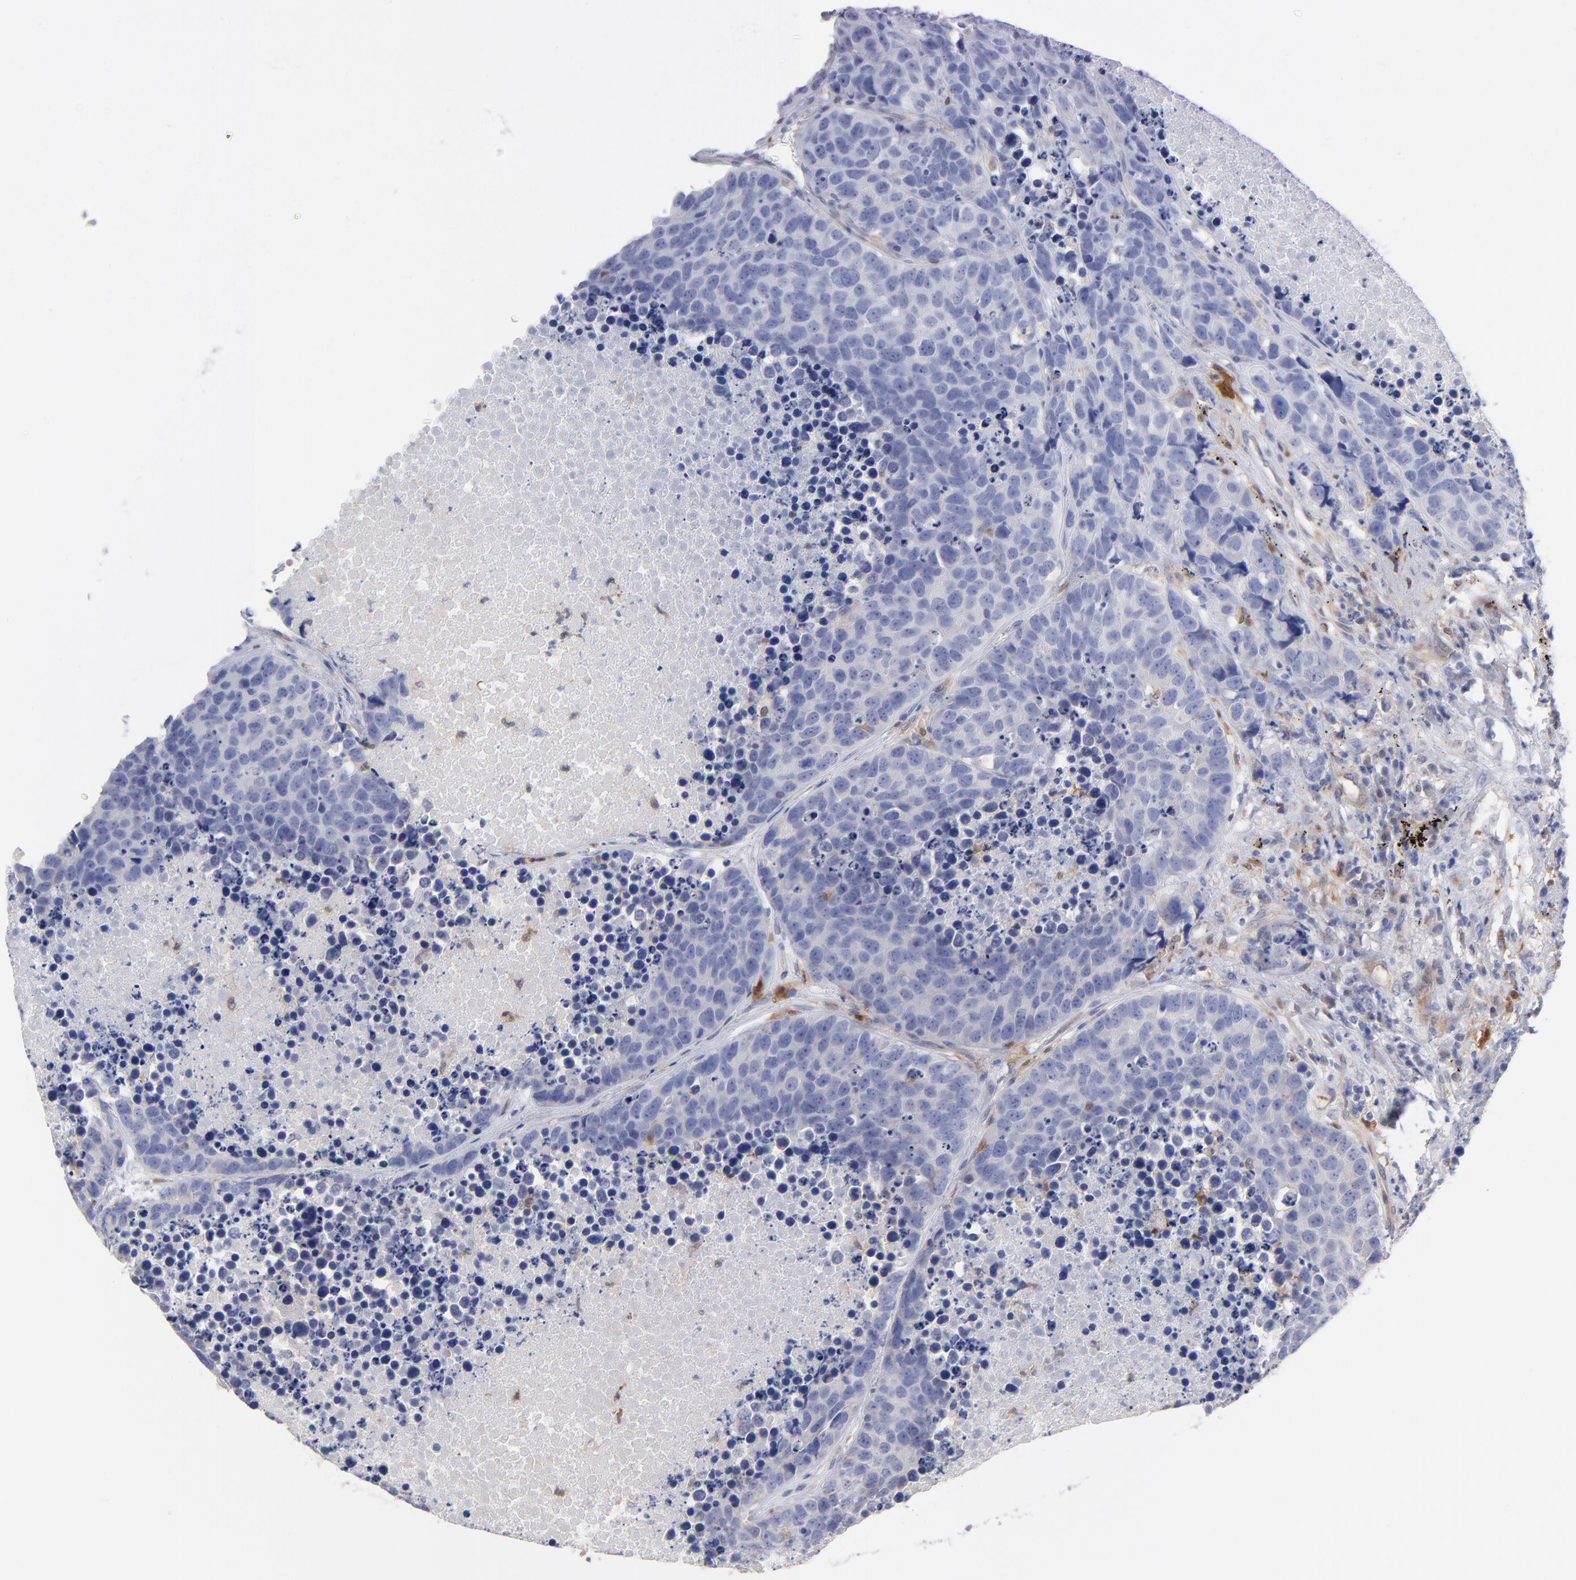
{"staining": {"intensity": "weak", "quantity": "<25%", "location": "nuclear"}, "tissue": "carcinoid", "cell_type": "Tumor cells", "image_type": "cancer", "snomed": [{"axis": "morphology", "description": "Carcinoid, malignant, NOS"}, {"axis": "topography", "description": "Lung"}], "caption": "IHC histopathology image of neoplastic tissue: carcinoid stained with DAB demonstrates no significant protein expression in tumor cells.", "gene": "BID", "patient": {"sex": "male", "age": 60}}